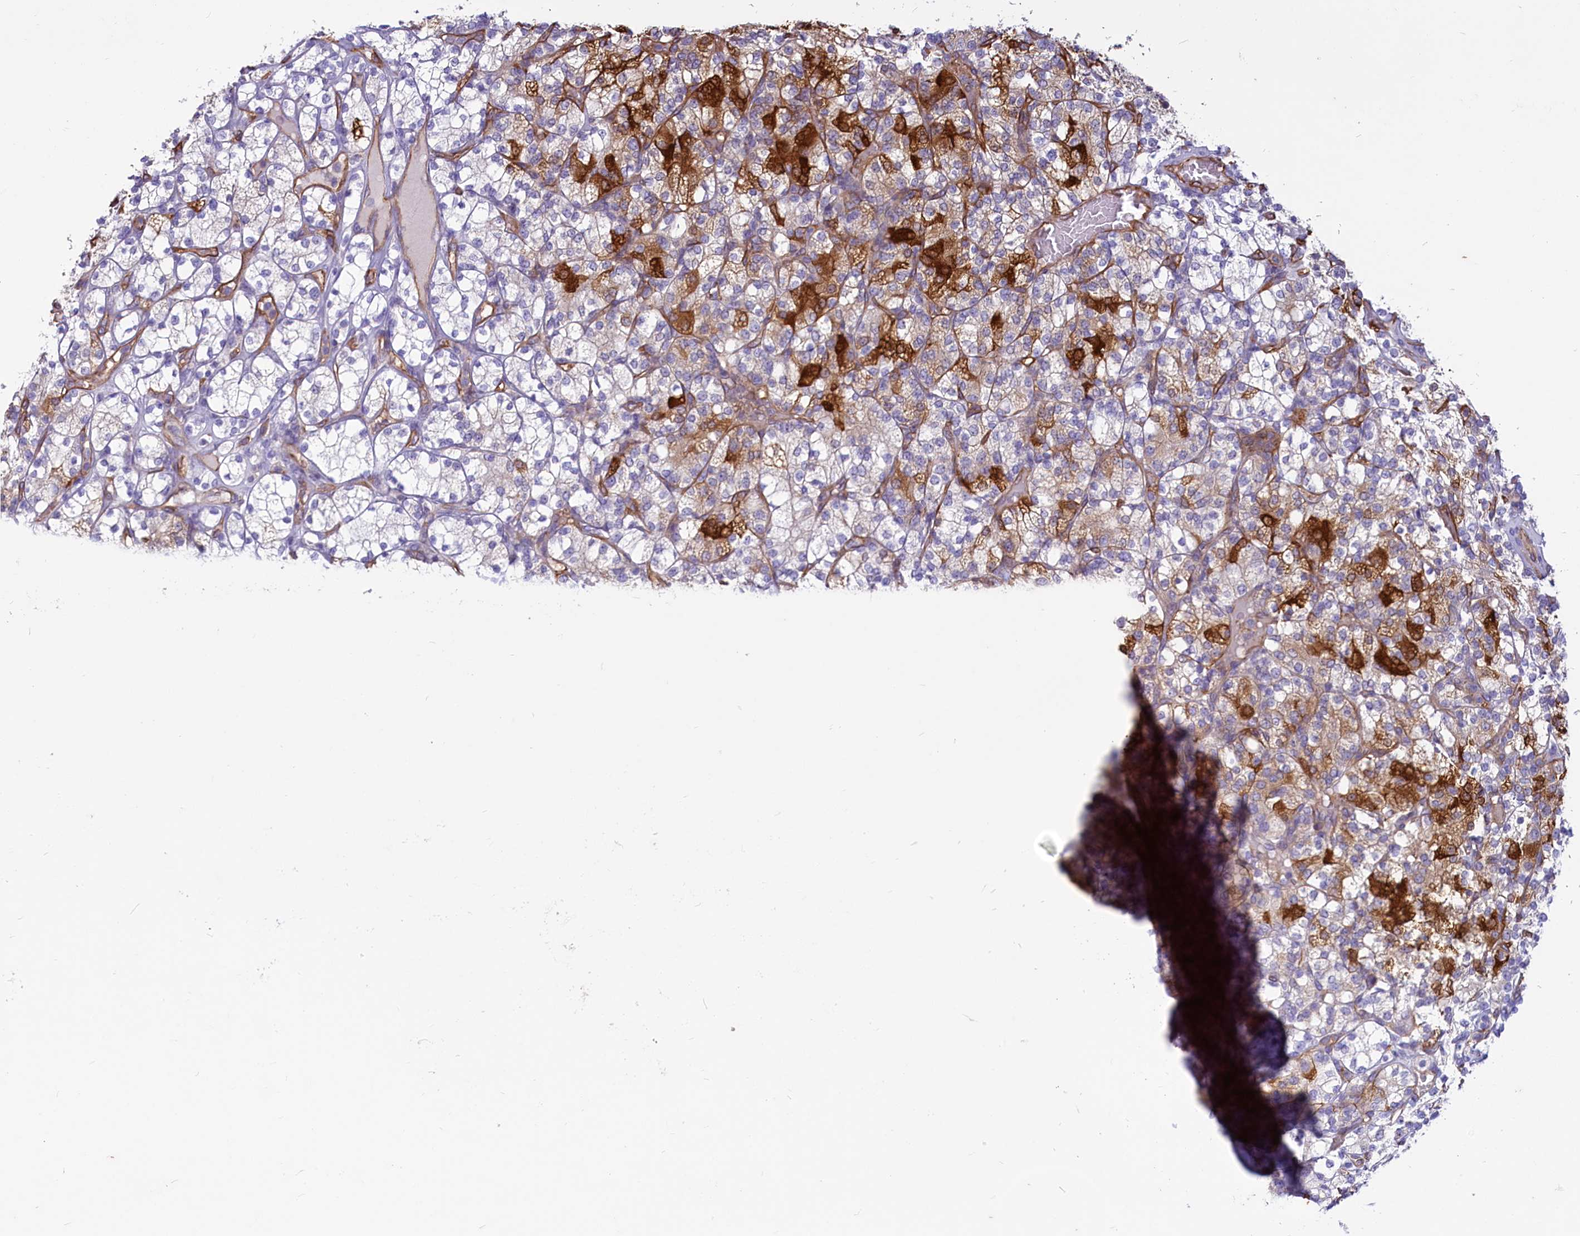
{"staining": {"intensity": "moderate", "quantity": "<25%", "location": "cytoplasmic/membranous"}, "tissue": "renal cancer", "cell_type": "Tumor cells", "image_type": "cancer", "snomed": [{"axis": "morphology", "description": "Adenocarcinoma, NOS"}, {"axis": "topography", "description": "Kidney"}], "caption": "An immunohistochemistry photomicrograph of neoplastic tissue is shown. Protein staining in brown labels moderate cytoplasmic/membranous positivity in renal cancer within tumor cells. (DAB (3,3'-diaminobenzidine) IHC with brightfield microscopy, high magnification).", "gene": "LMOD3", "patient": {"sex": "male", "age": 77}}